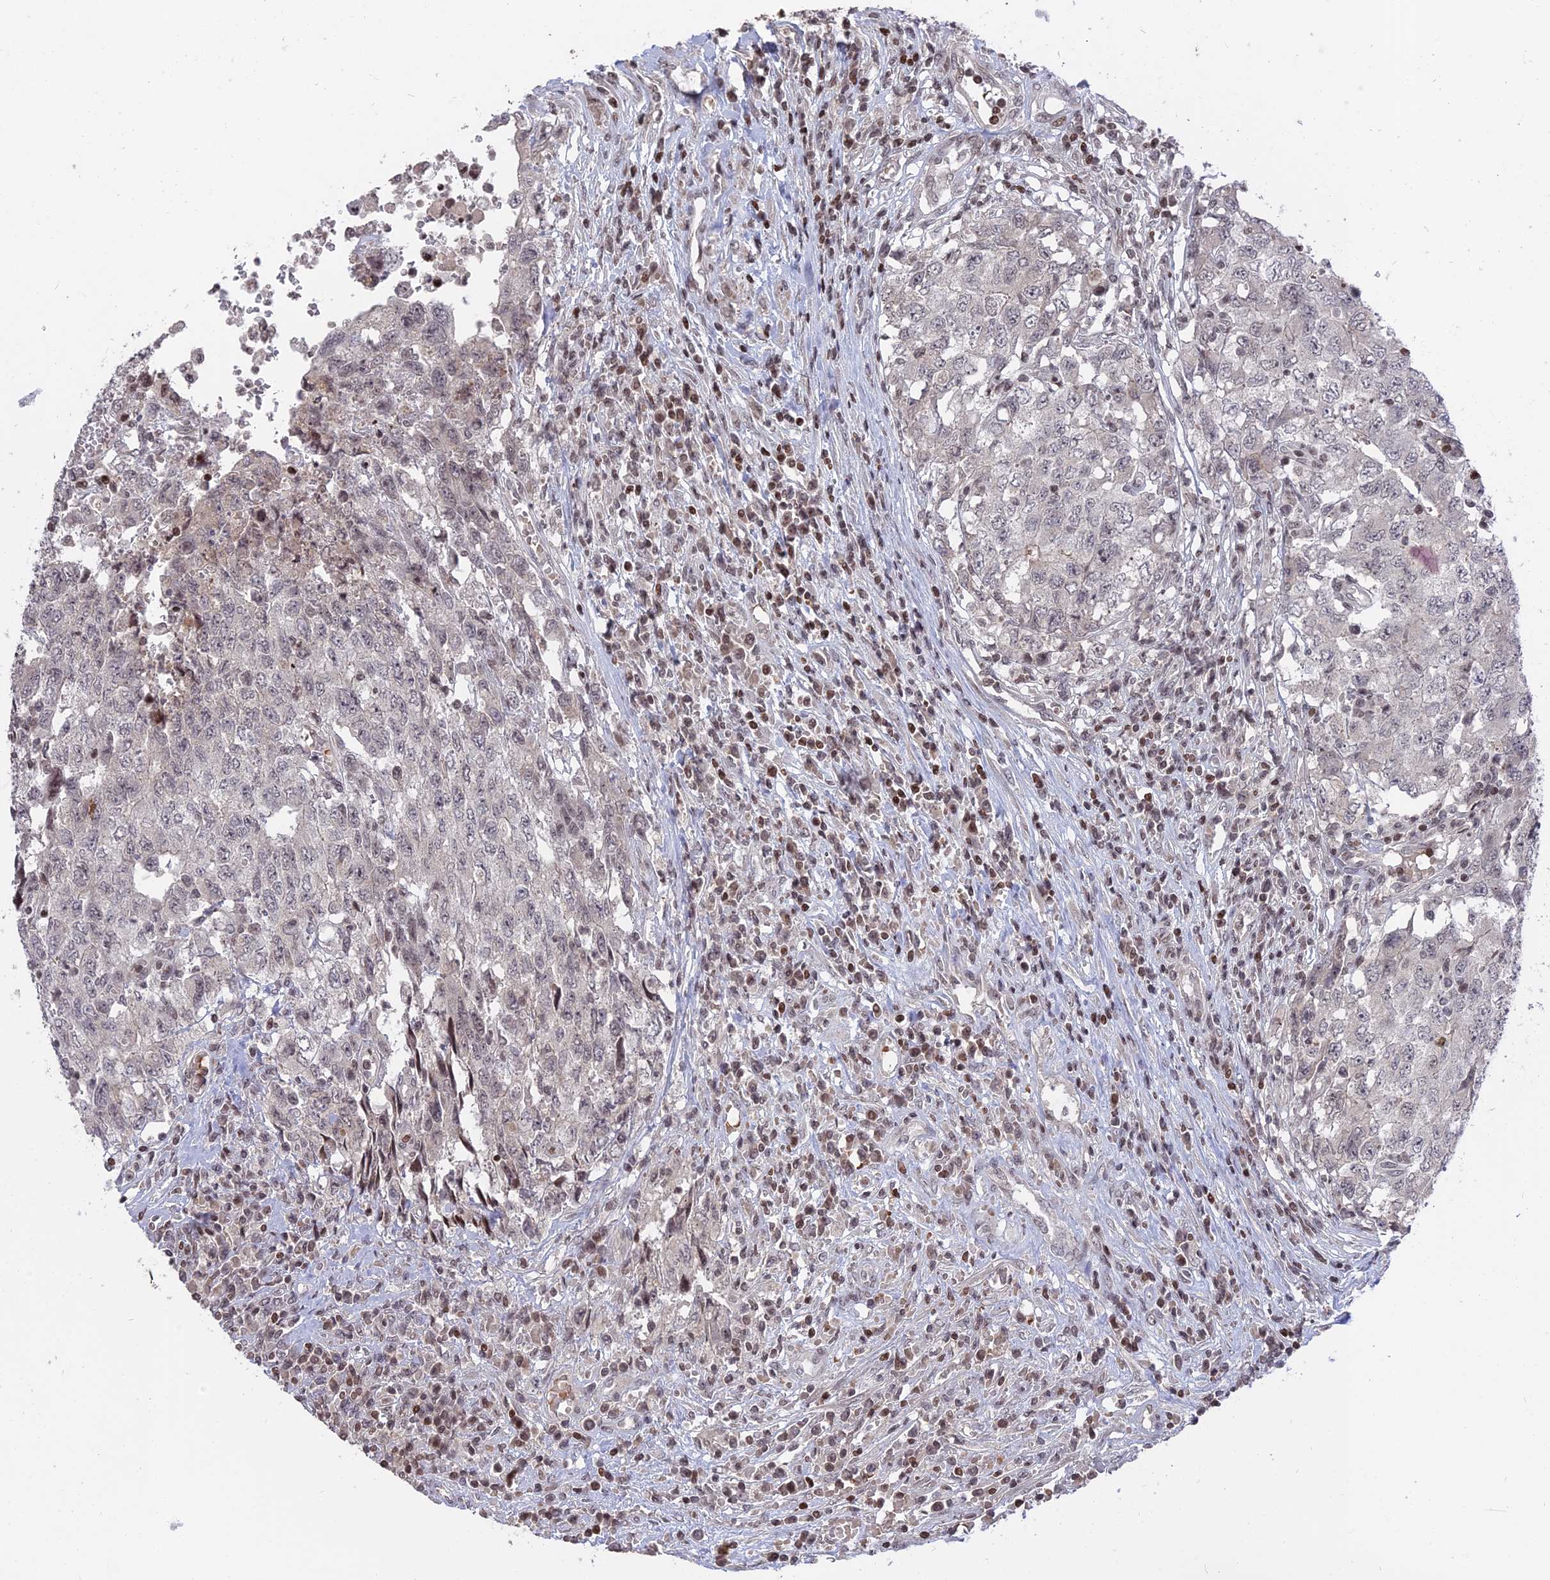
{"staining": {"intensity": "negative", "quantity": "none", "location": "none"}, "tissue": "testis cancer", "cell_type": "Tumor cells", "image_type": "cancer", "snomed": [{"axis": "morphology", "description": "Carcinoma, Embryonal, NOS"}, {"axis": "topography", "description": "Testis"}], "caption": "Immunohistochemistry (IHC) of human embryonal carcinoma (testis) demonstrates no staining in tumor cells.", "gene": "NR1H3", "patient": {"sex": "male", "age": 34}}